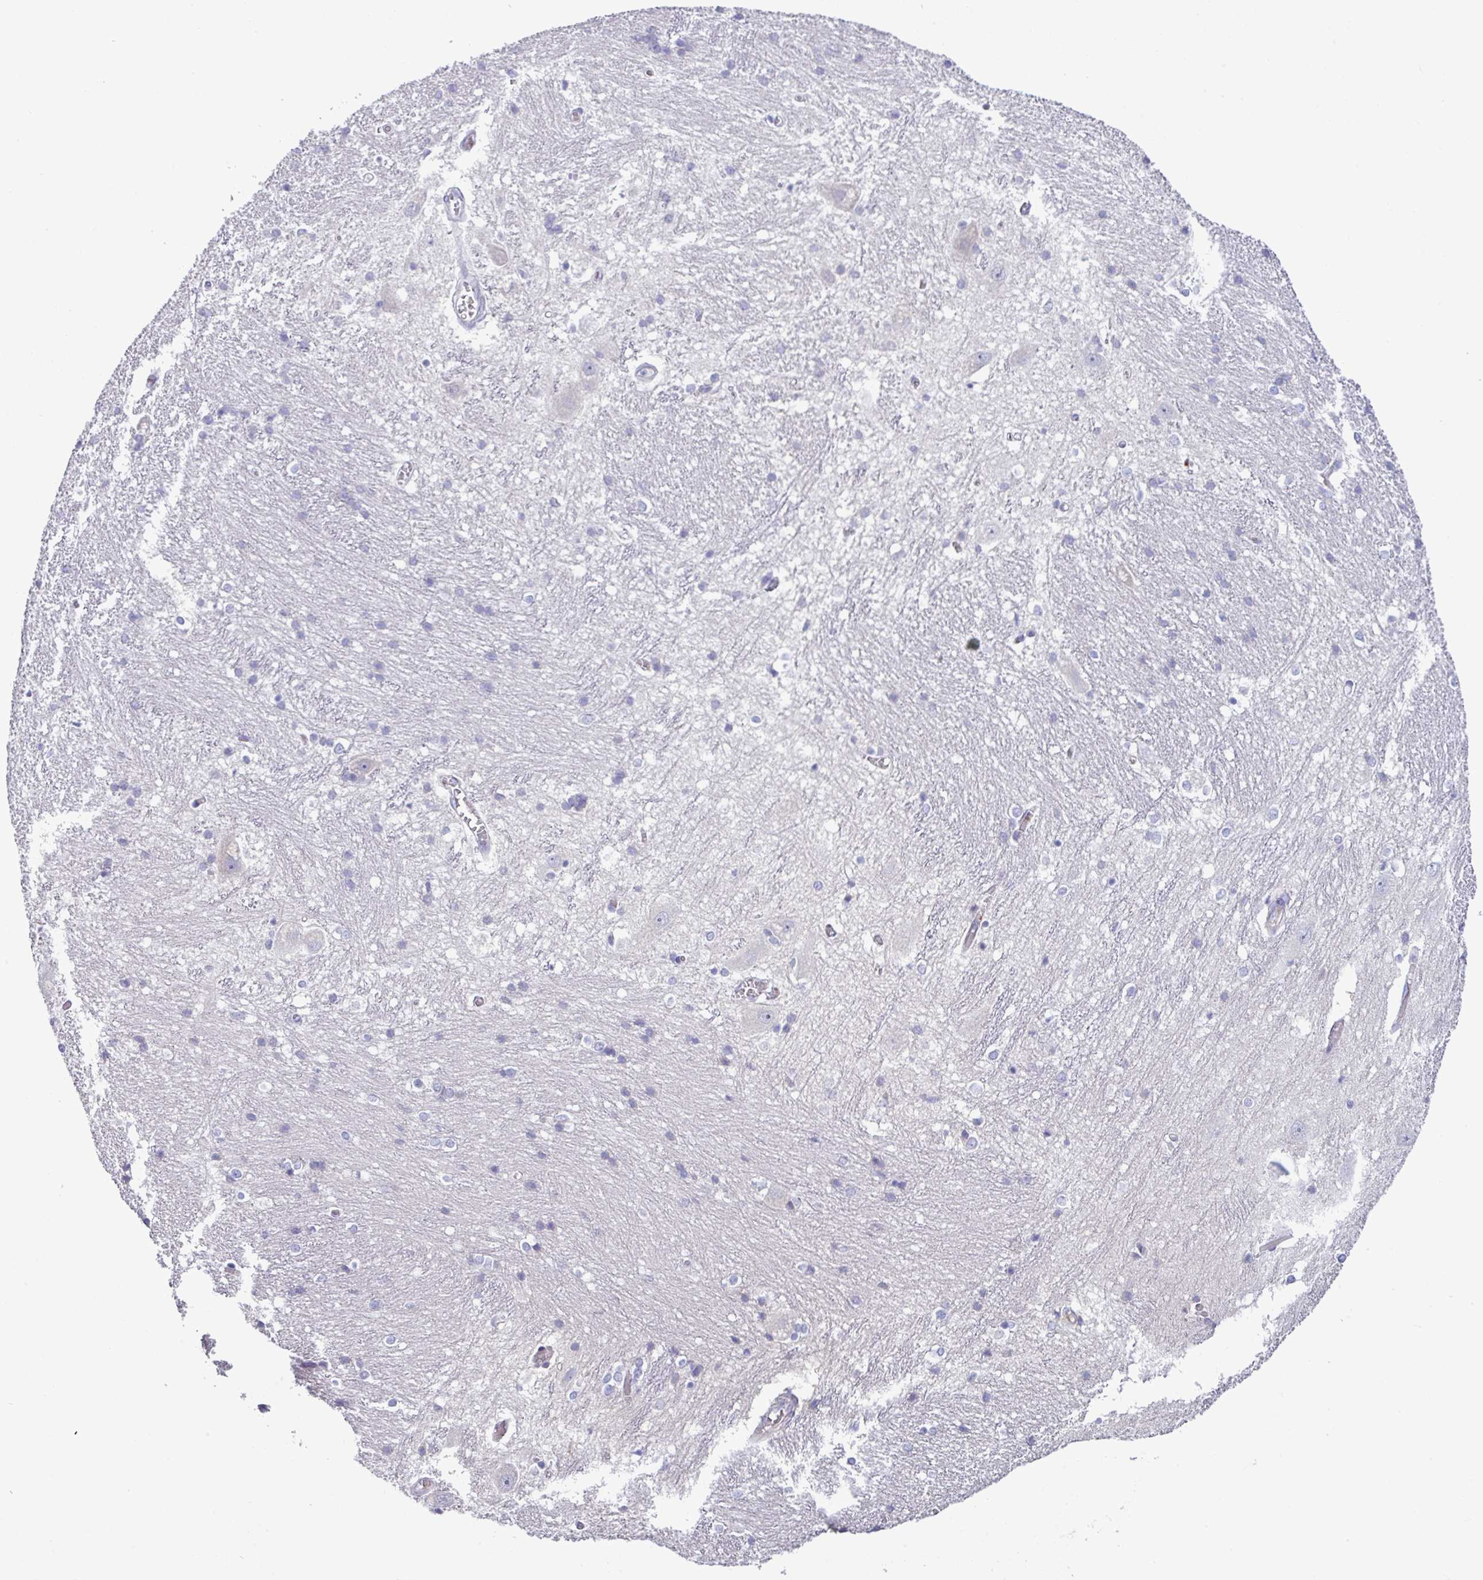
{"staining": {"intensity": "negative", "quantity": "none", "location": "none"}, "tissue": "caudate", "cell_type": "Glial cells", "image_type": "normal", "snomed": [{"axis": "morphology", "description": "Normal tissue, NOS"}, {"axis": "topography", "description": "Lateral ventricle wall"}], "caption": "A high-resolution micrograph shows immunohistochemistry (IHC) staining of normal caudate, which shows no significant staining in glial cells. The staining is performed using DAB (3,3'-diaminobenzidine) brown chromogen with nuclei counter-stained in using hematoxylin.", "gene": "TNFSF12", "patient": {"sex": "male", "age": 37}}